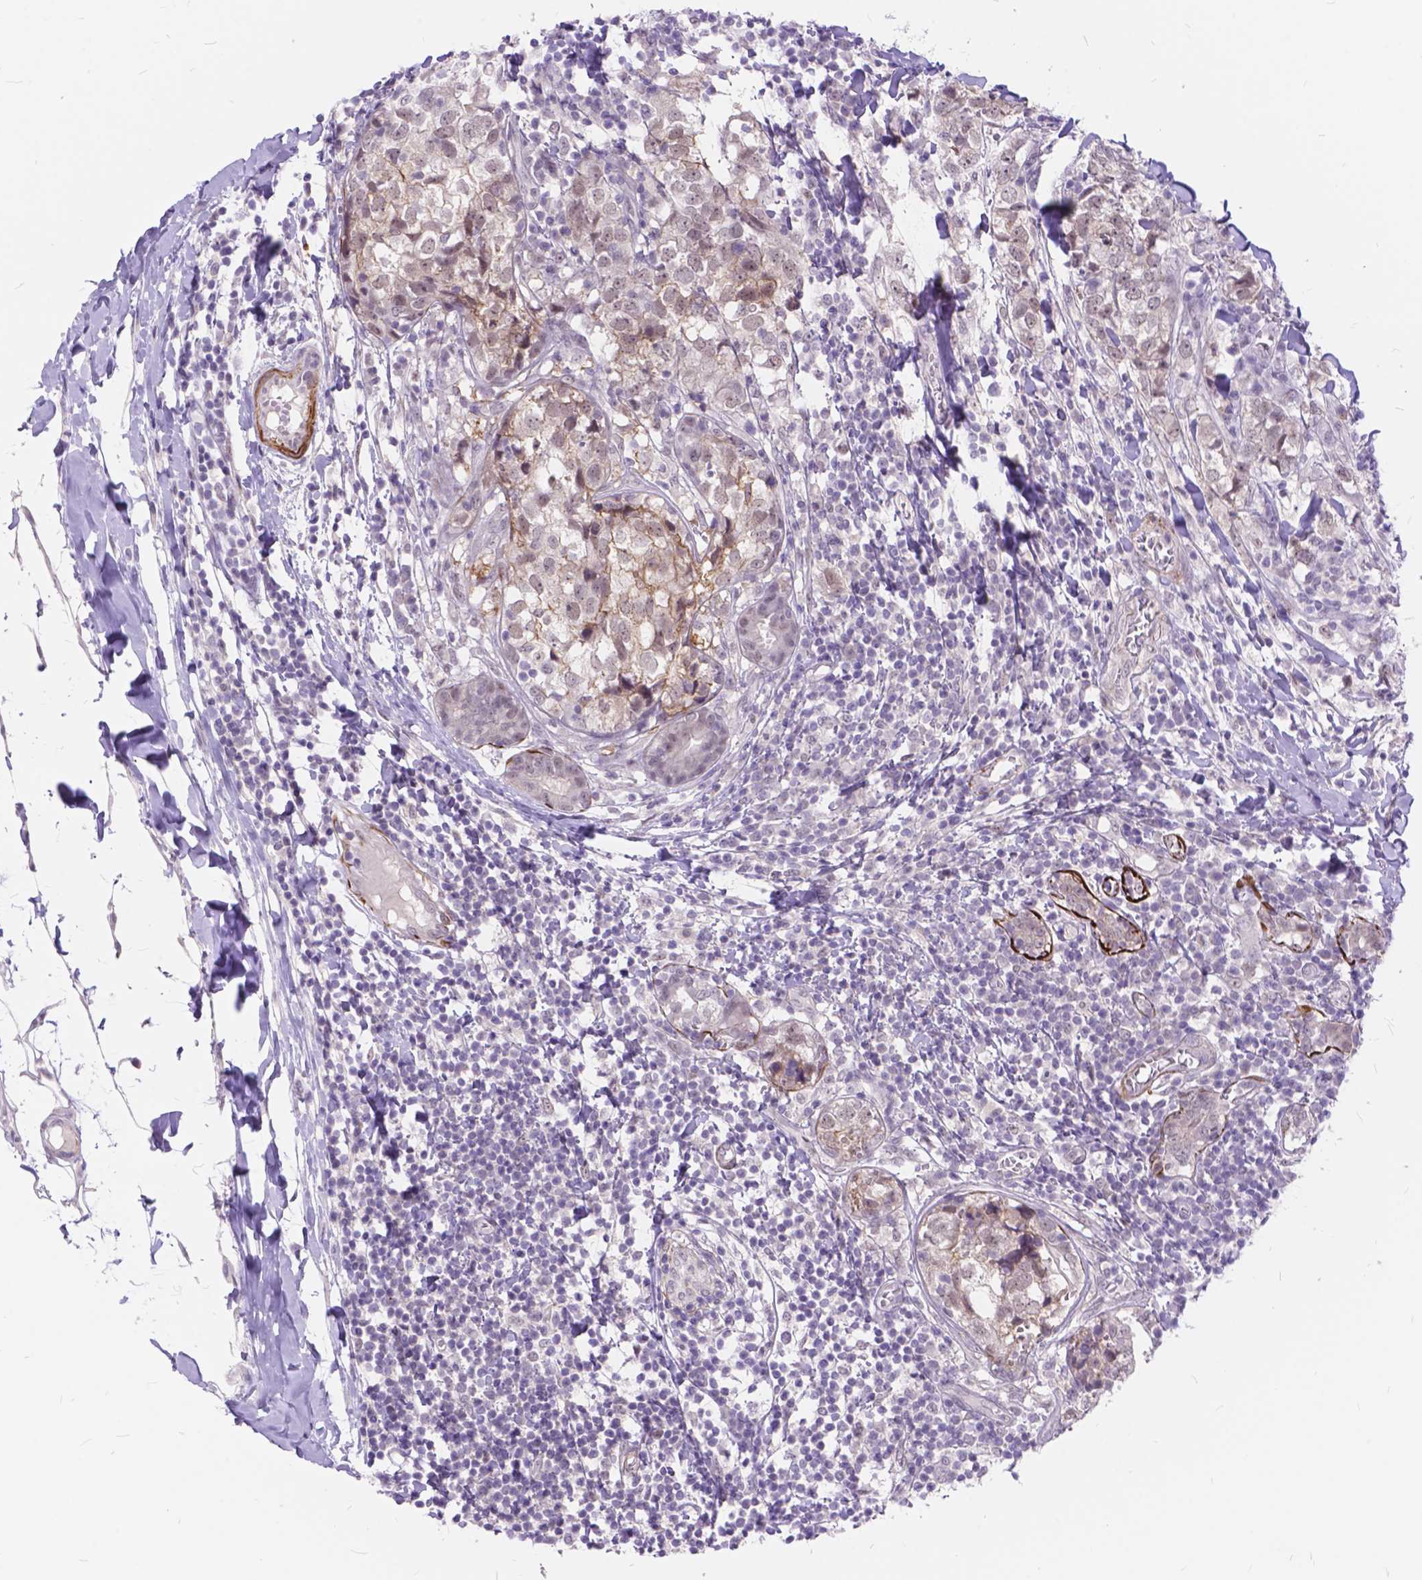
{"staining": {"intensity": "moderate", "quantity": "<25%", "location": "cytoplasmic/membranous"}, "tissue": "breast cancer", "cell_type": "Tumor cells", "image_type": "cancer", "snomed": [{"axis": "morphology", "description": "Duct carcinoma"}, {"axis": "topography", "description": "Breast"}], "caption": "A micrograph of intraductal carcinoma (breast) stained for a protein displays moderate cytoplasmic/membranous brown staining in tumor cells.", "gene": "MAN2C1", "patient": {"sex": "female", "age": 30}}